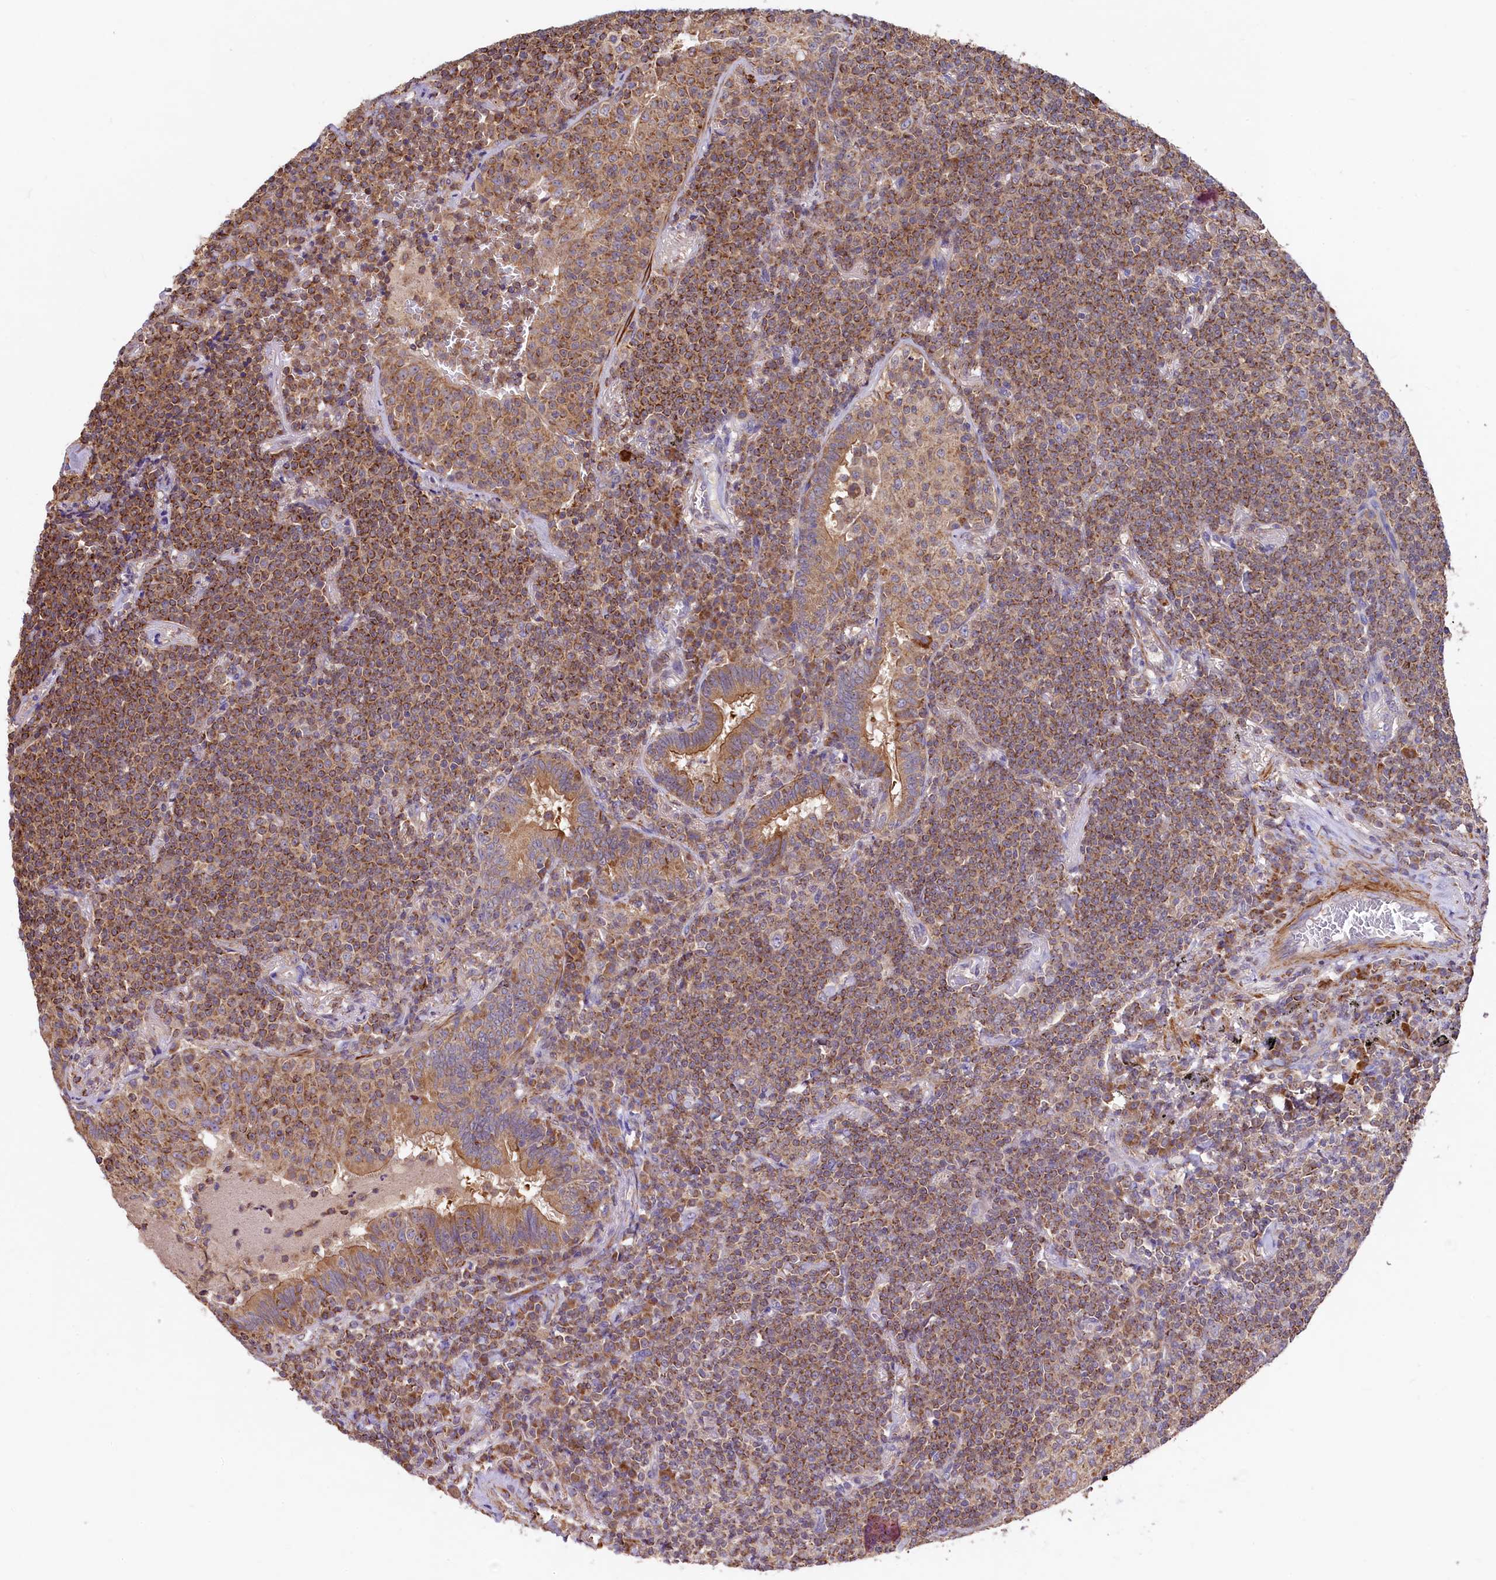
{"staining": {"intensity": "moderate", "quantity": ">75%", "location": "cytoplasmic/membranous"}, "tissue": "lymphoma", "cell_type": "Tumor cells", "image_type": "cancer", "snomed": [{"axis": "morphology", "description": "Malignant lymphoma, non-Hodgkin's type, Low grade"}, {"axis": "topography", "description": "Lung"}], "caption": "A photomicrograph showing moderate cytoplasmic/membranous positivity in approximately >75% of tumor cells in low-grade malignant lymphoma, non-Hodgkin's type, as visualized by brown immunohistochemical staining.", "gene": "CIAO3", "patient": {"sex": "female", "age": 71}}